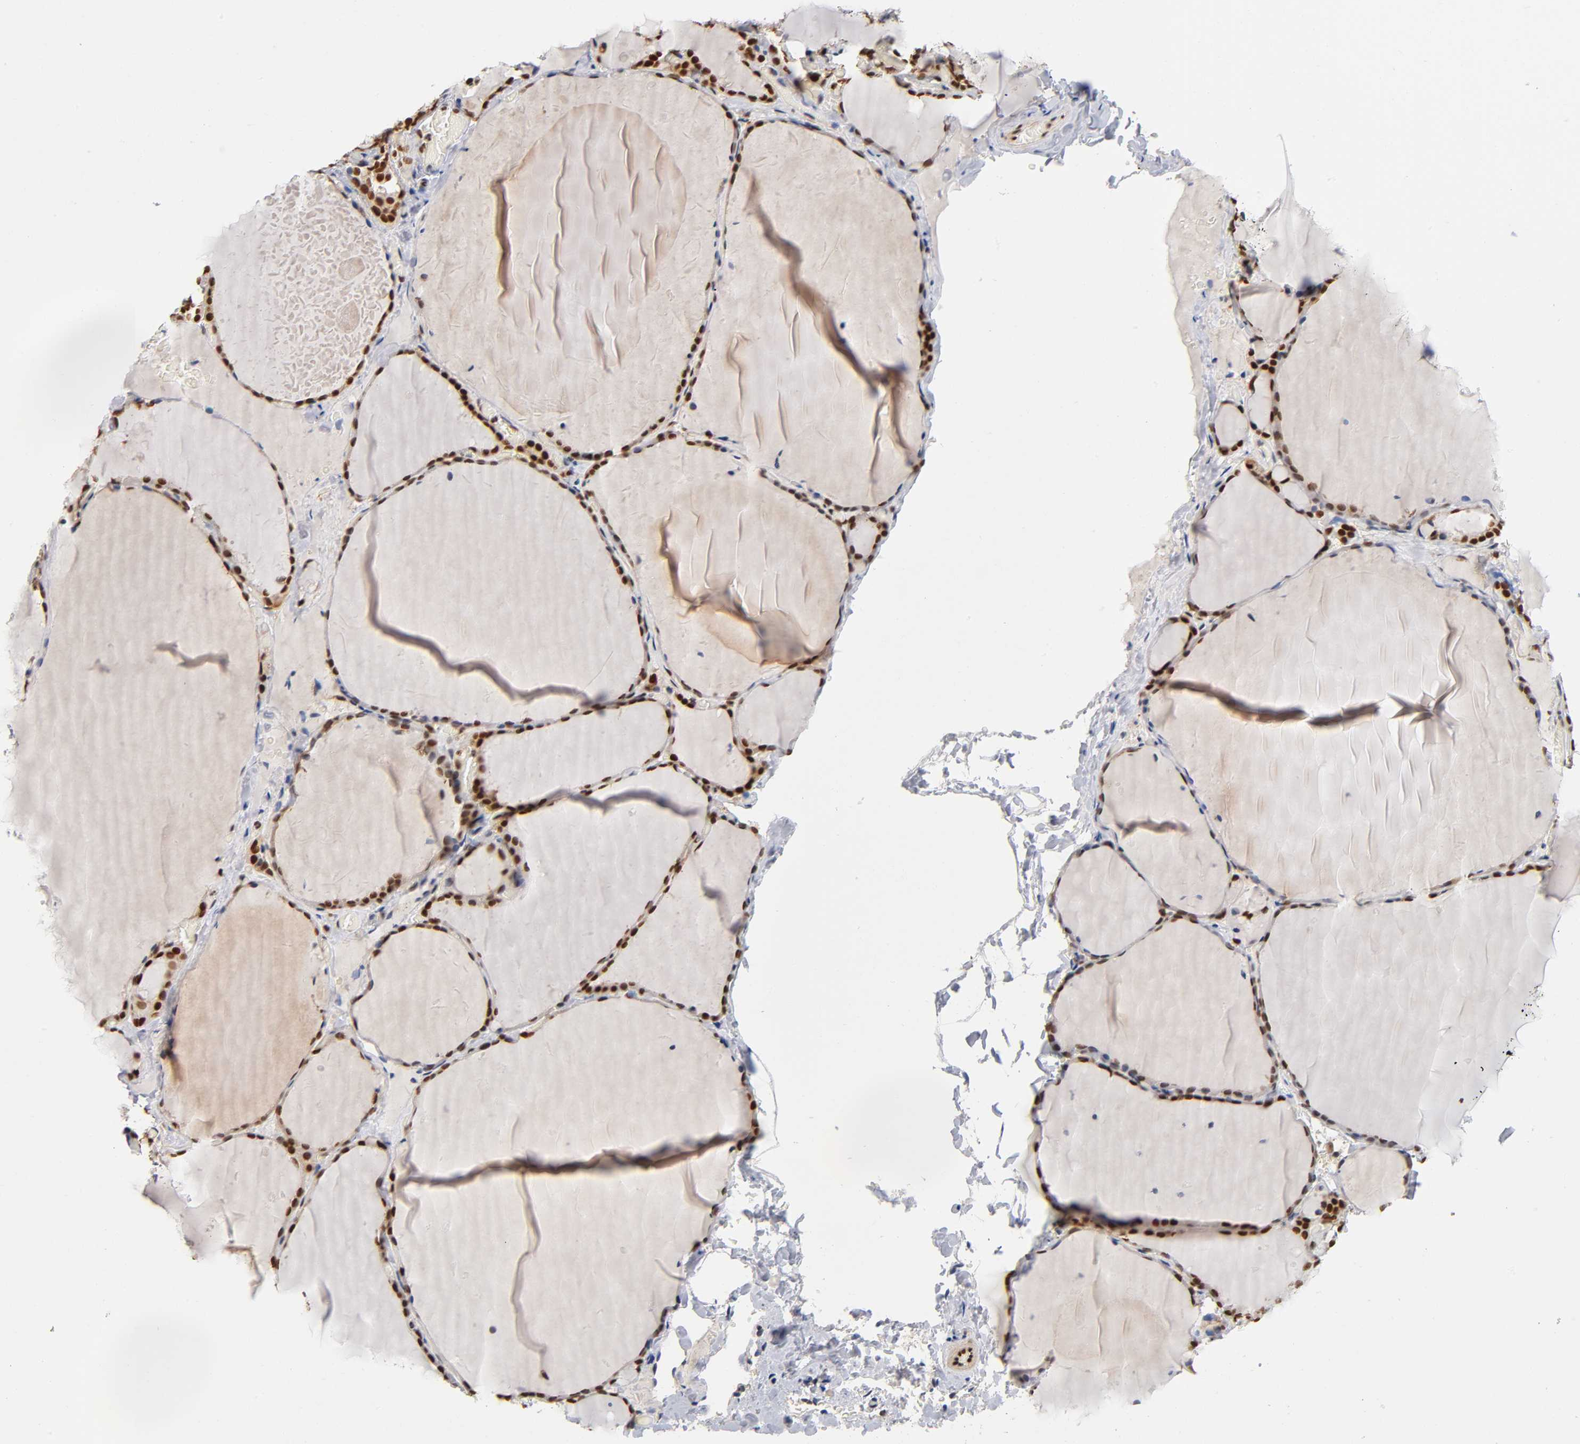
{"staining": {"intensity": "strong", "quantity": ">75%", "location": "nuclear"}, "tissue": "thyroid gland", "cell_type": "Glandular cells", "image_type": "normal", "snomed": [{"axis": "morphology", "description": "Normal tissue, NOS"}, {"axis": "topography", "description": "Thyroid gland"}], "caption": "Brown immunohistochemical staining in normal human thyroid gland reveals strong nuclear staining in approximately >75% of glandular cells. (IHC, brightfield microscopy, high magnification).", "gene": "ILKAP", "patient": {"sex": "female", "age": 22}}